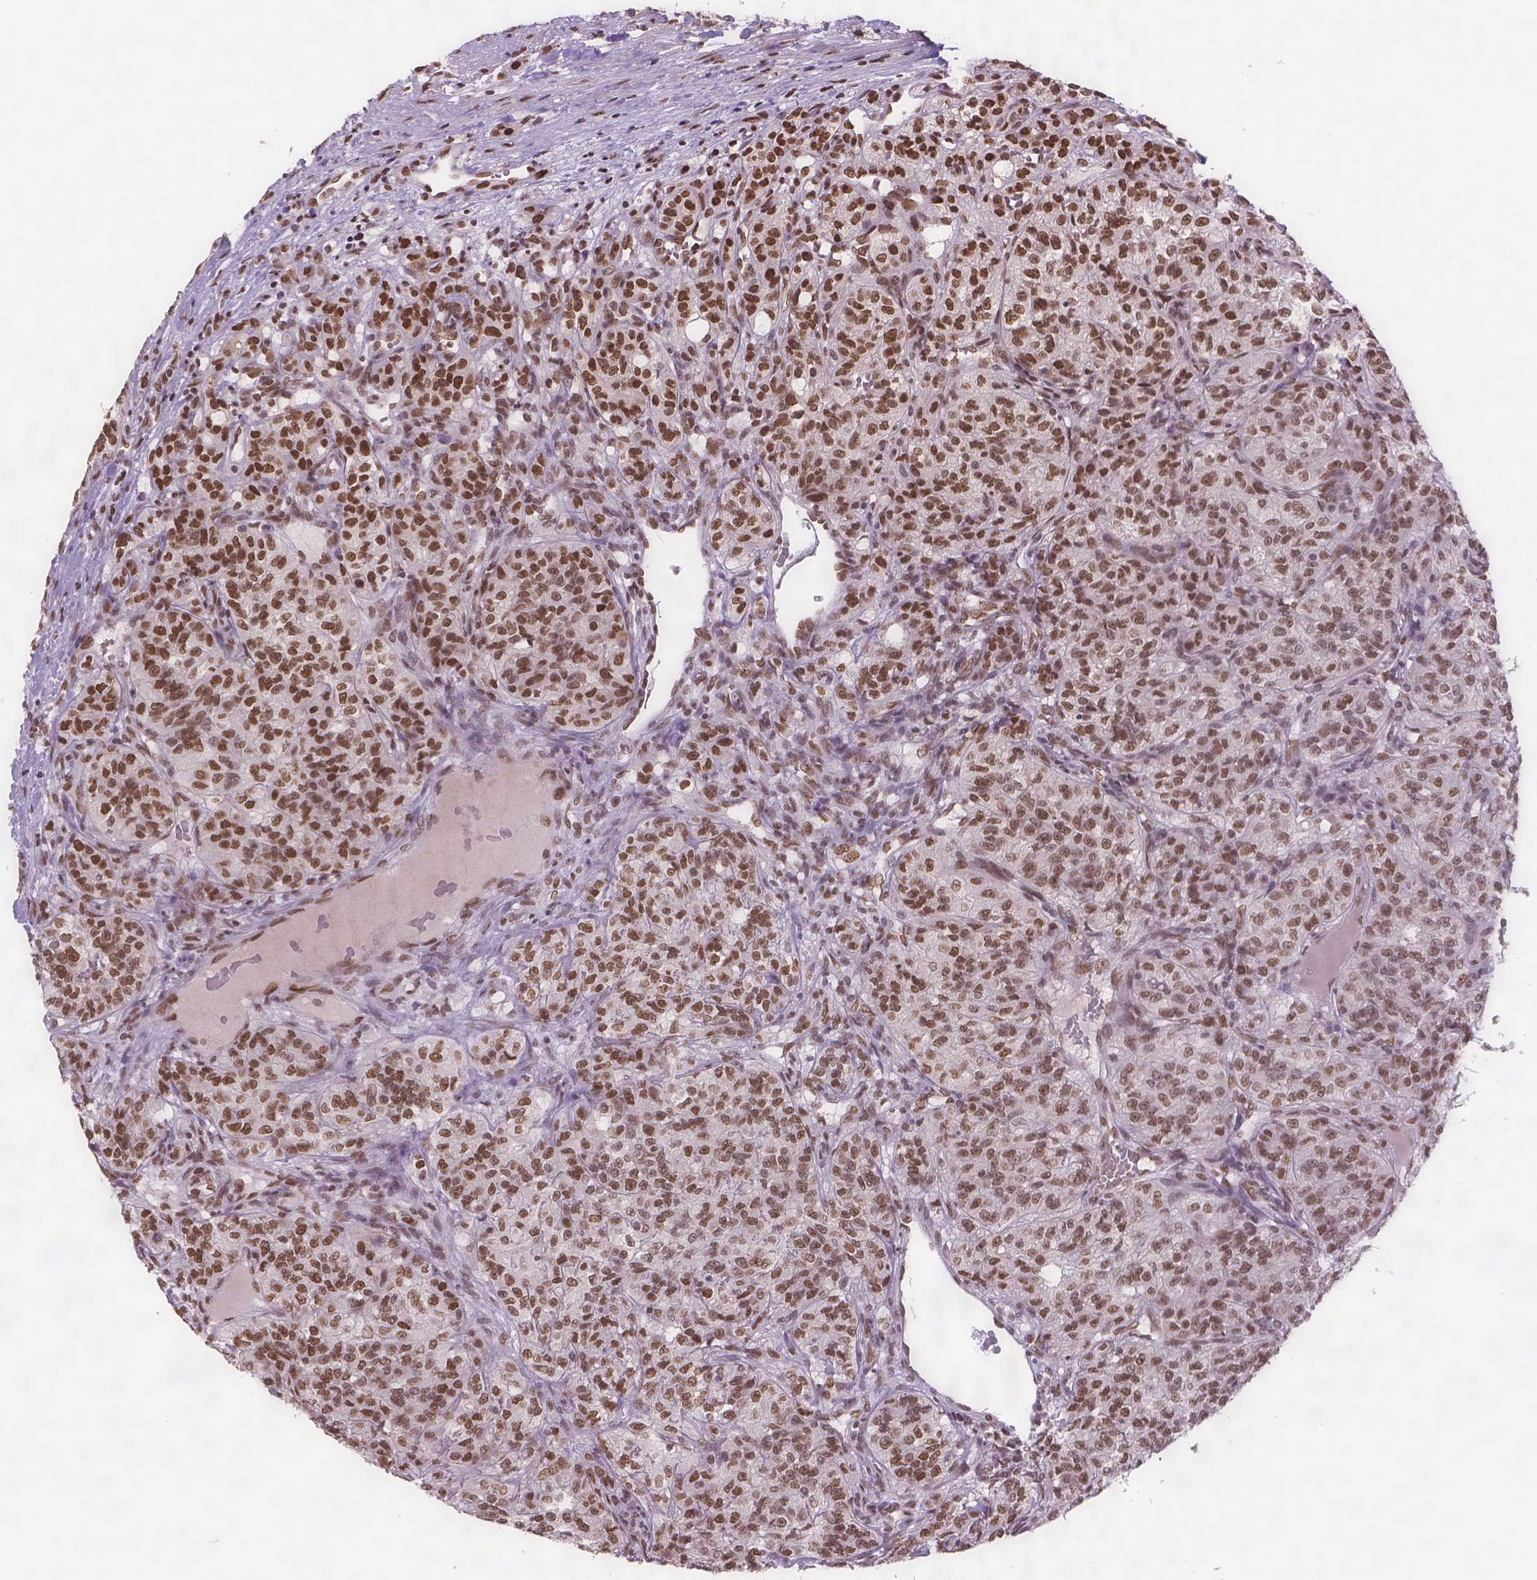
{"staining": {"intensity": "moderate", "quantity": ">75%", "location": "nuclear"}, "tissue": "renal cancer", "cell_type": "Tumor cells", "image_type": "cancer", "snomed": [{"axis": "morphology", "description": "Adenocarcinoma, NOS"}, {"axis": "topography", "description": "Kidney"}], "caption": "IHC histopathology image of human renal adenocarcinoma stained for a protein (brown), which exhibits medium levels of moderate nuclear expression in approximately >75% of tumor cells.", "gene": "FANCE", "patient": {"sex": "female", "age": 63}}